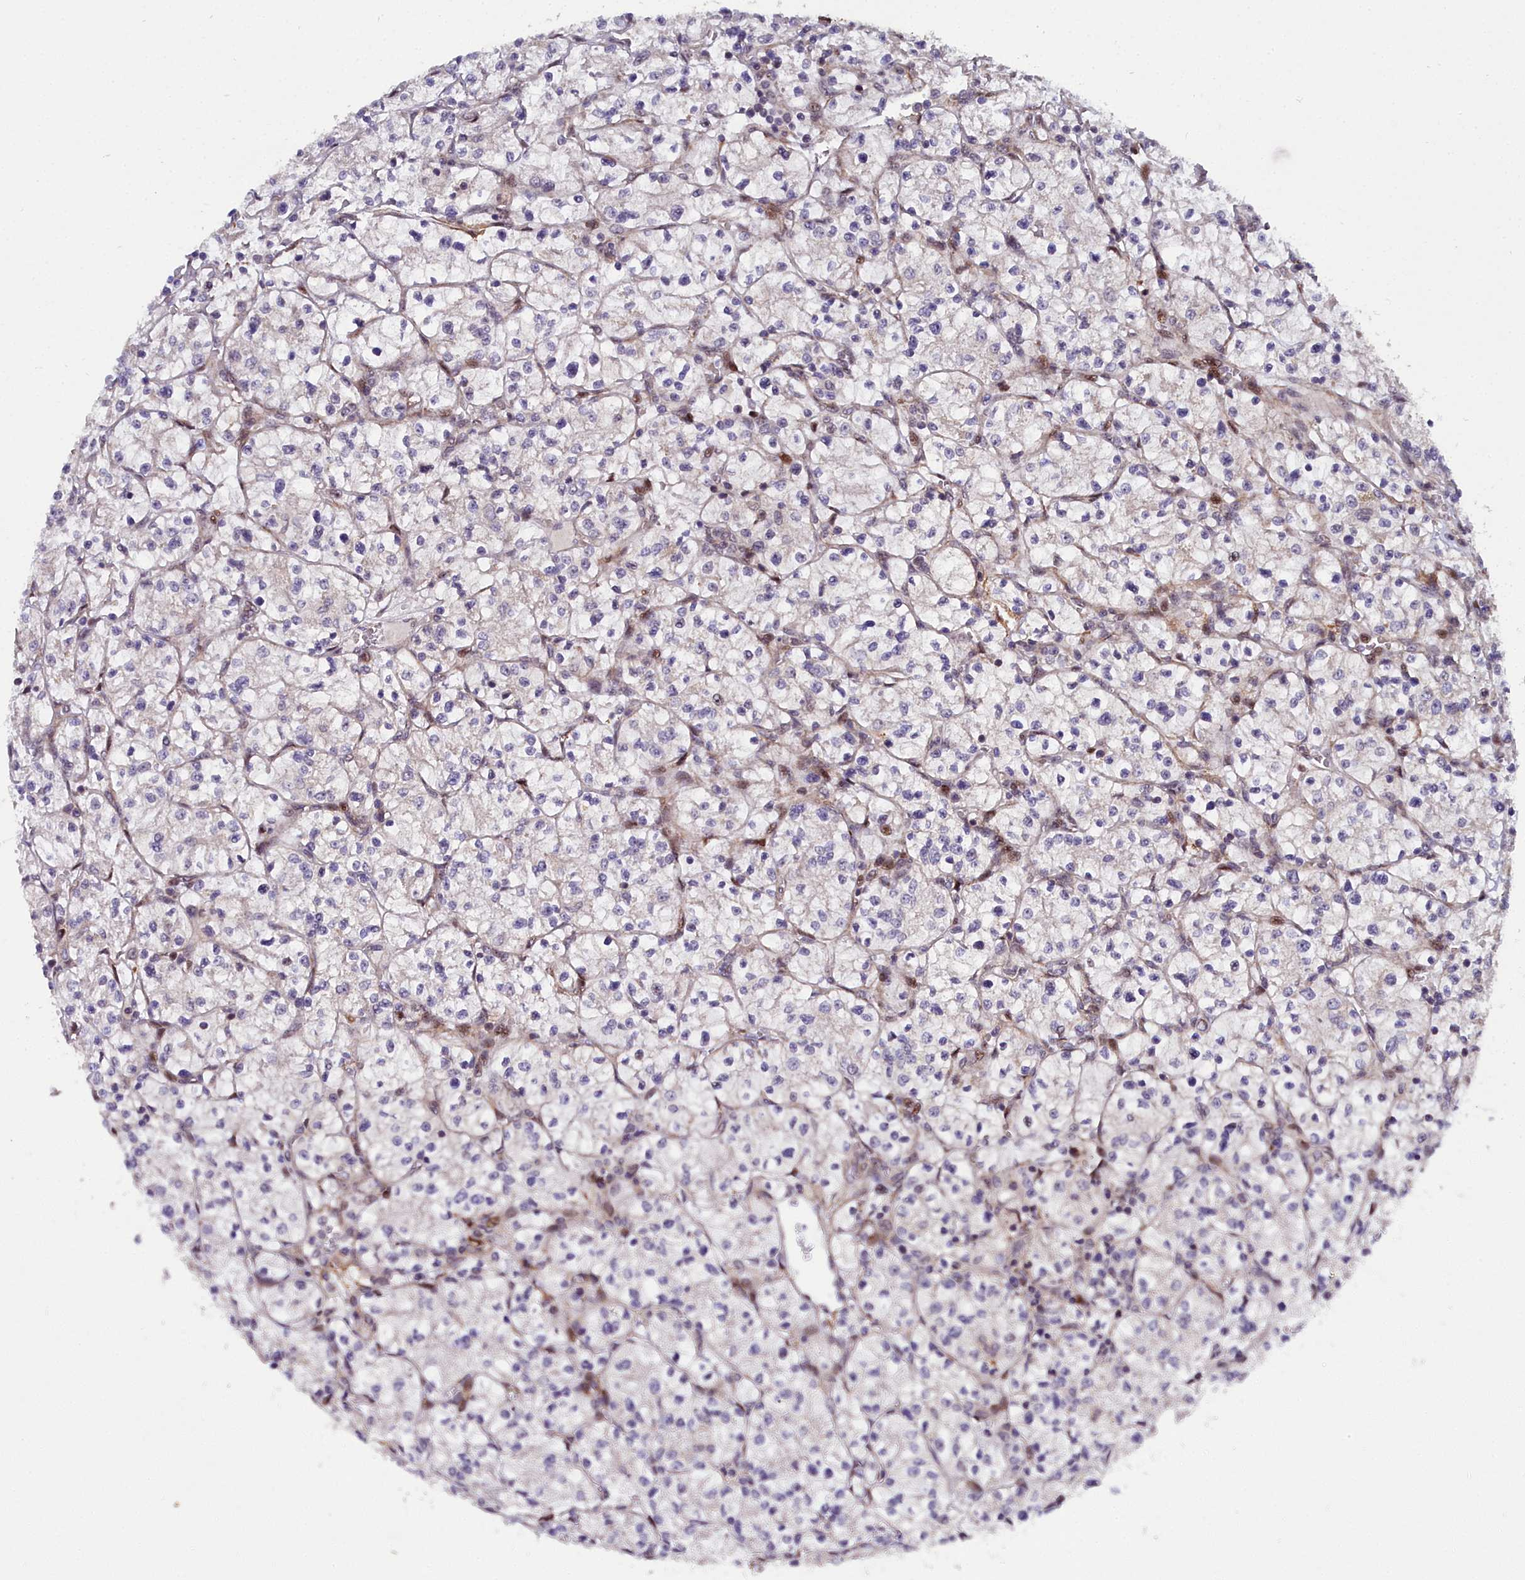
{"staining": {"intensity": "negative", "quantity": "none", "location": "none"}, "tissue": "renal cancer", "cell_type": "Tumor cells", "image_type": "cancer", "snomed": [{"axis": "morphology", "description": "Adenocarcinoma, NOS"}, {"axis": "topography", "description": "Kidney"}], "caption": "DAB immunohistochemical staining of human renal adenocarcinoma shows no significant expression in tumor cells.", "gene": "MRPS11", "patient": {"sex": "female", "age": 64}}